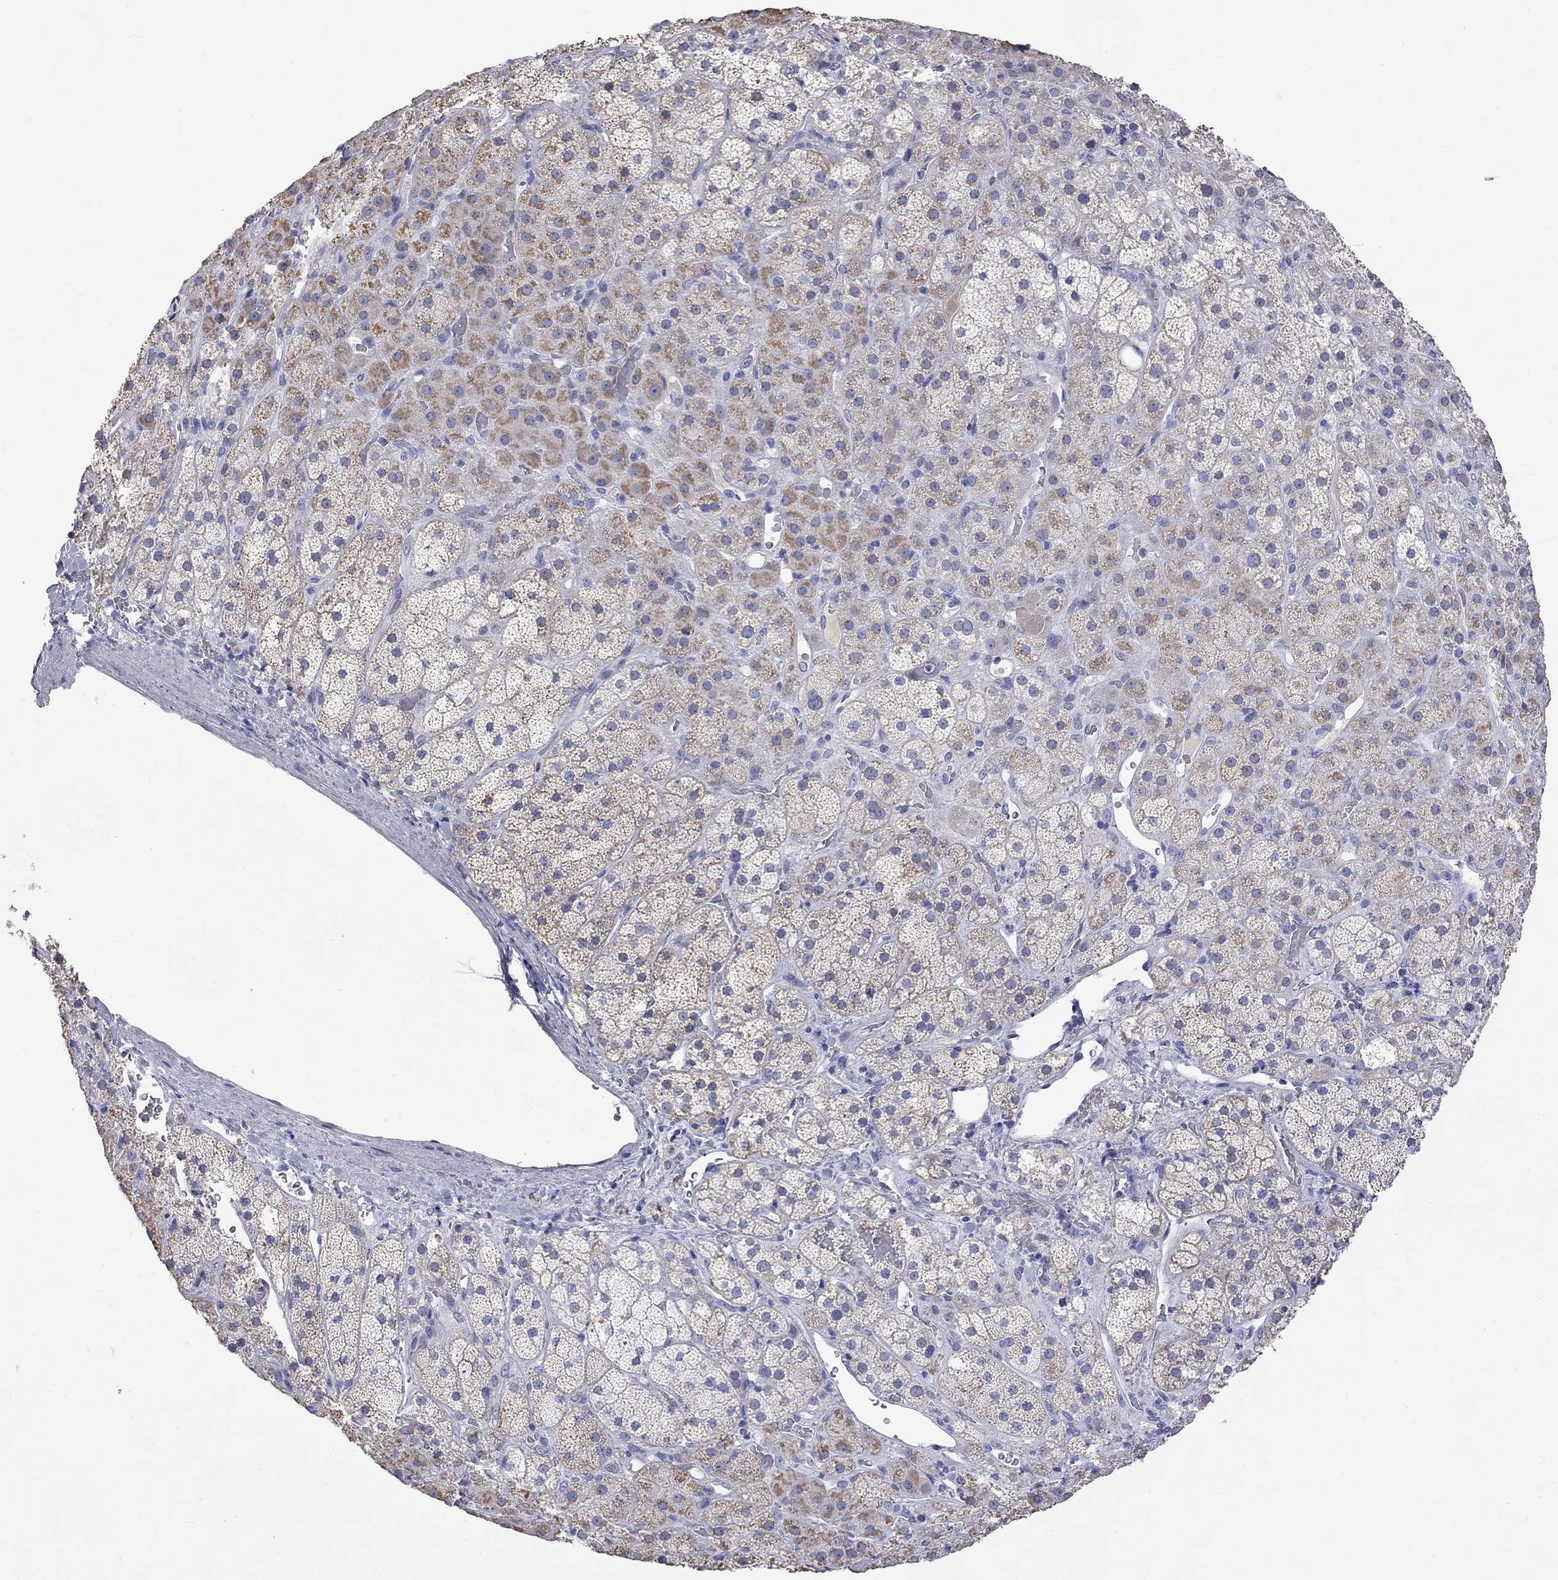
{"staining": {"intensity": "moderate", "quantity": "<25%", "location": "cytoplasmic/membranous"}, "tissue": "adrenal gland", "cell_type": "Glandular cells", "image_type": "normal", "snomed": [{"axis": "morphology", "description": "Normal tissue, NOS"}, {"axis": "topography", "description": "Adrenal gland"}], "caption": "A histopathology image of human adrenal gland stained for a protein reveals moderate cytoplasmic/membranous brown staining in glandular cells. (Brightfield microscopy of DAB IHC at high magnification).", "gene": "KCND2", "patient": {"sex": "male", "age": 57}}